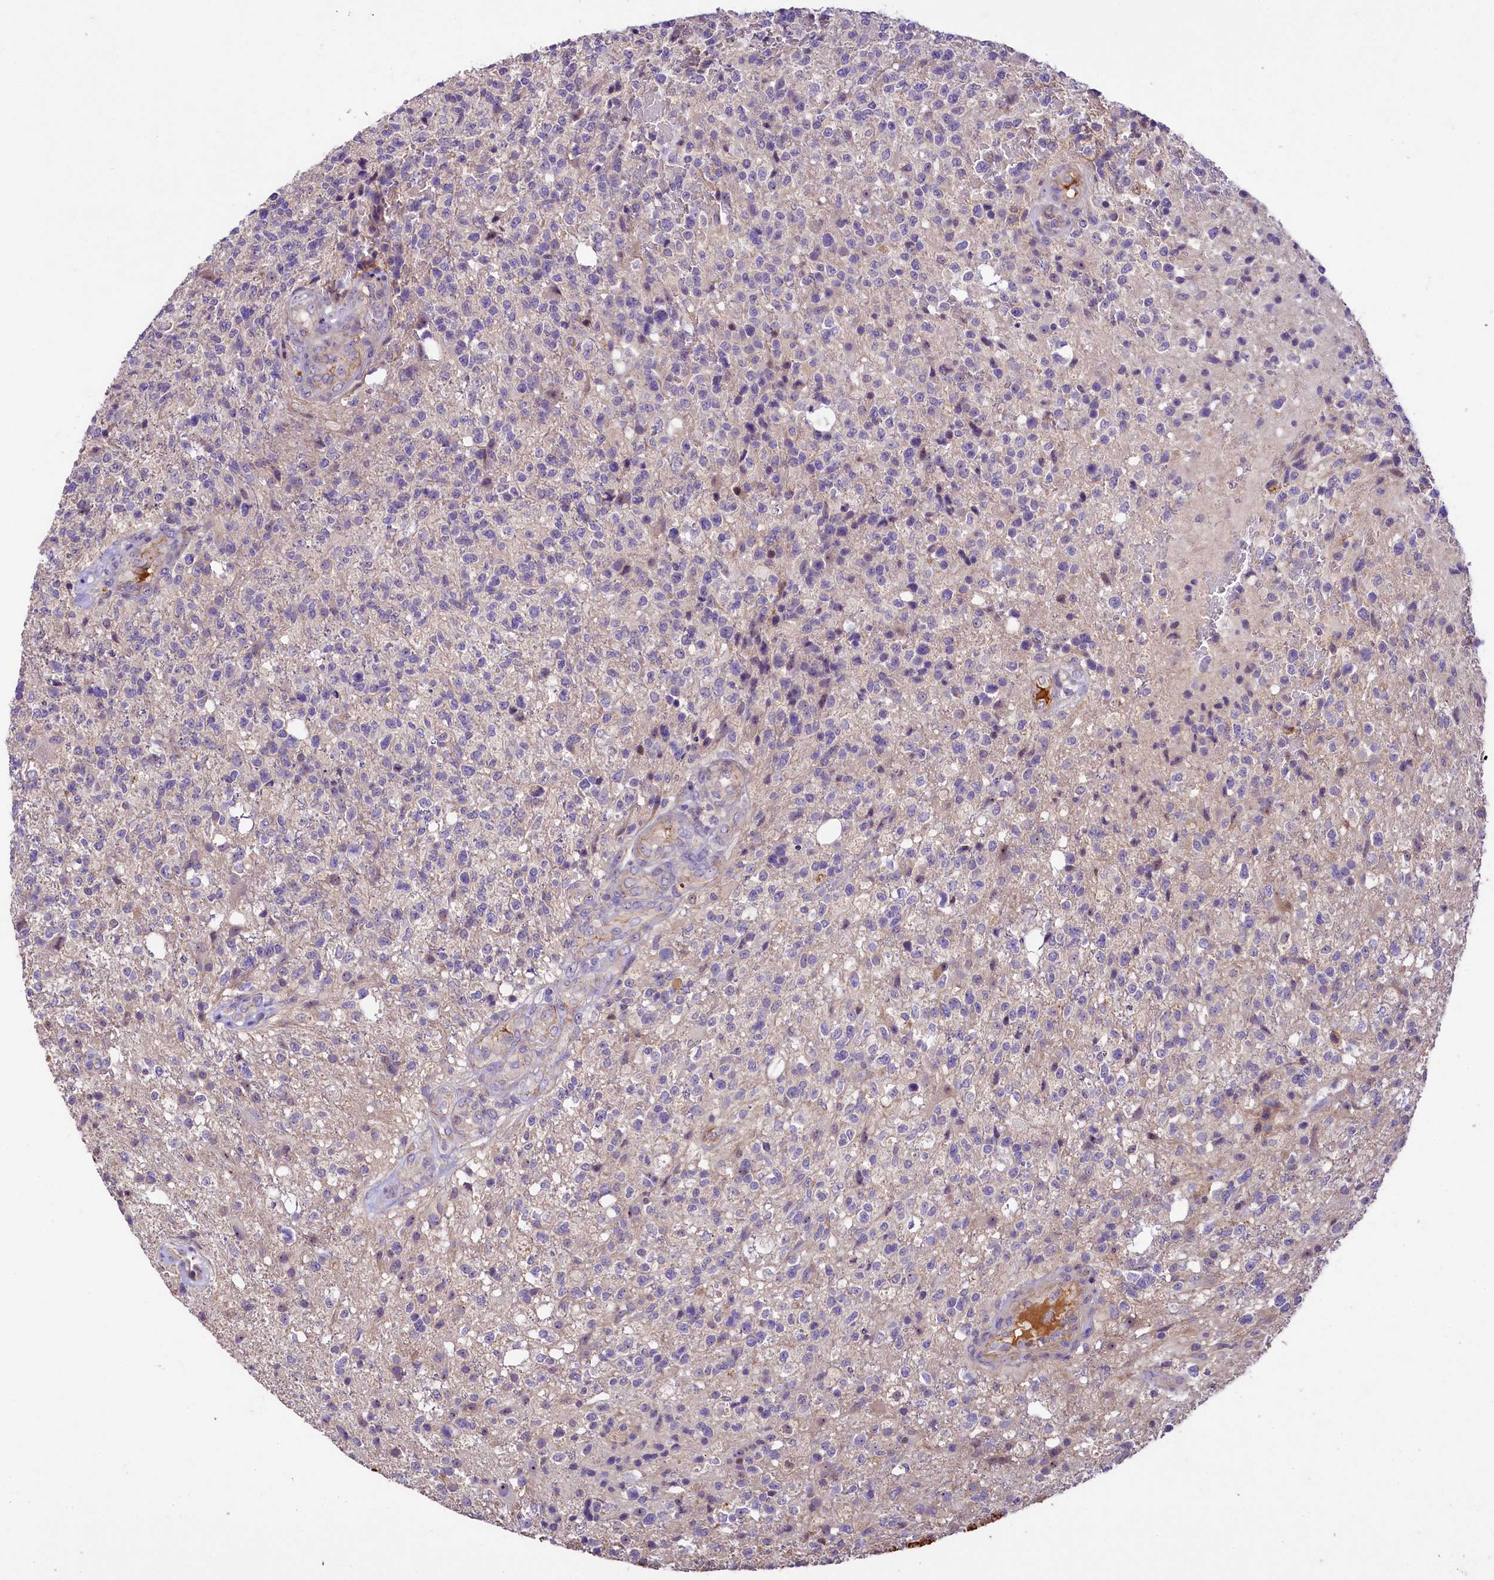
{"staining": {"intensity": "negative", "quantity": "none", "location": "none"}, "tissue": "glioma", "cell_type": "Tumor cells", "image_type": "cancer", "snomed": [{"axis": "morphology", "description": "Glioma, malignant, High grade"}, {"axis": "topography", "description": "Brain"}], "caption": "Immunohistochemistry (IHC) of human high-grade glioma (malignant) displays no positivity in tumor cells.", "gene": "UBXN6", "patient": {"sex": "male", "age": 56}}